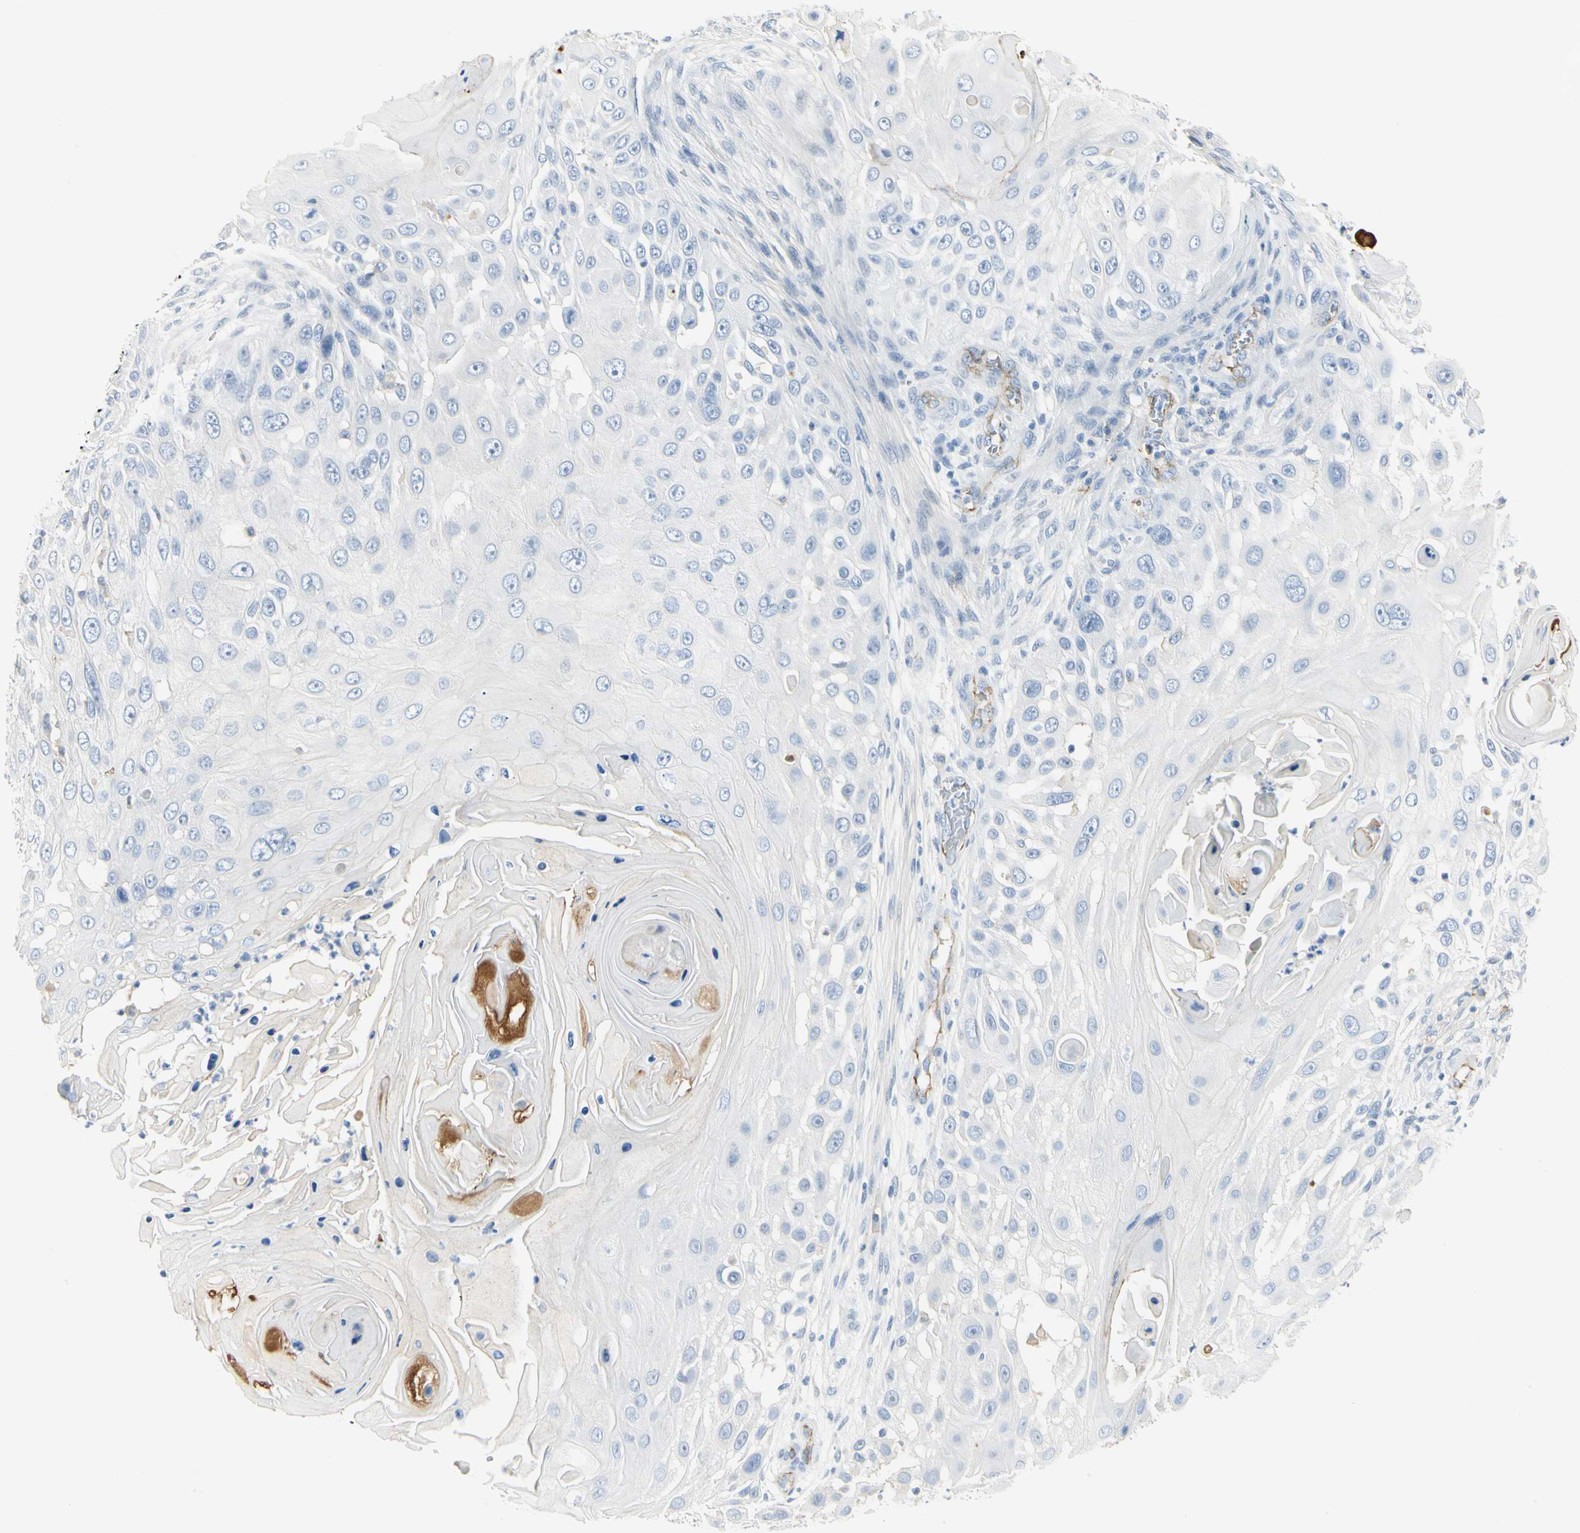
{"staining": {"intensity": "negative", "quantity": "none", "location": "none"}, "tissue": "skin cancer", "cell_type": "Tumor cells", "image_type": "cancer", "snomed": [{"axis": "morphology", "description": "Squamous cell carcinoma, NOS"}, {"axis": "topography", "description": "Skin"}], "caption": "An immunohistochemistry photomicrograph of skin cancer is shown. There is no staining in tumor cells of skin cancer.", "gene": "VPS9D1", "patient": {"sex": "female", "age": 44}}